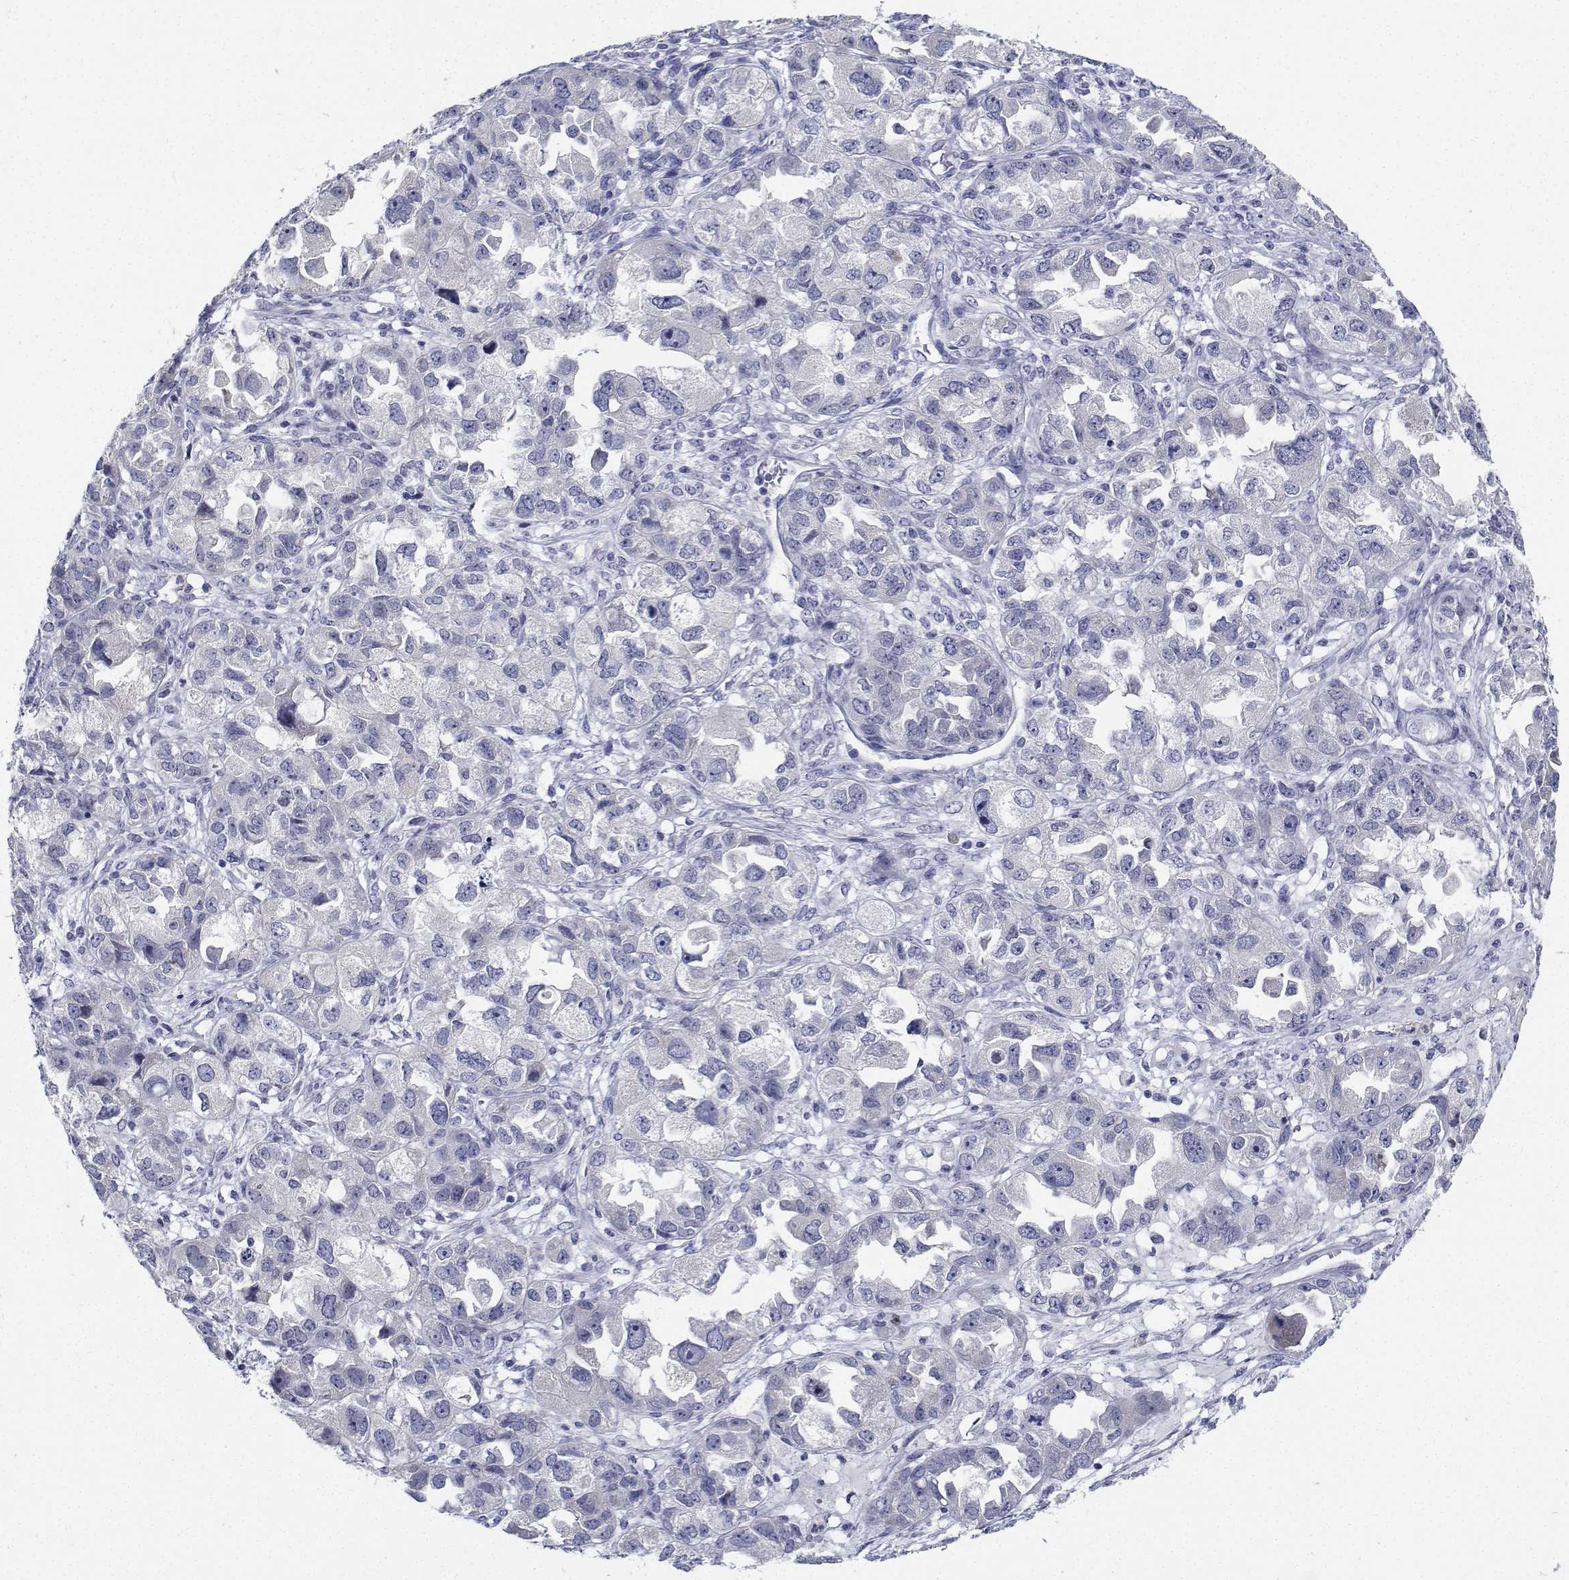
{"staining": {"intensity": "negative", "quantity": "none", "location": "none"}, "tissue": "ovarian cancer", "cell_type": "Tumor cells", "image_type": "cancer", "snomed": [{"axis": "morphology", "description": "Cystadenocarcinoma, serous, NOS"}, {"axis": "topography", "description": "Ovary"}], "caption": "The immunohistochemistry image has no significant staining in tumor cells of serous cystadenocarcinoma (ovarian) tissue.", "gene": "PLXNA4", "patient": {"sex": "female", "age": 84}}